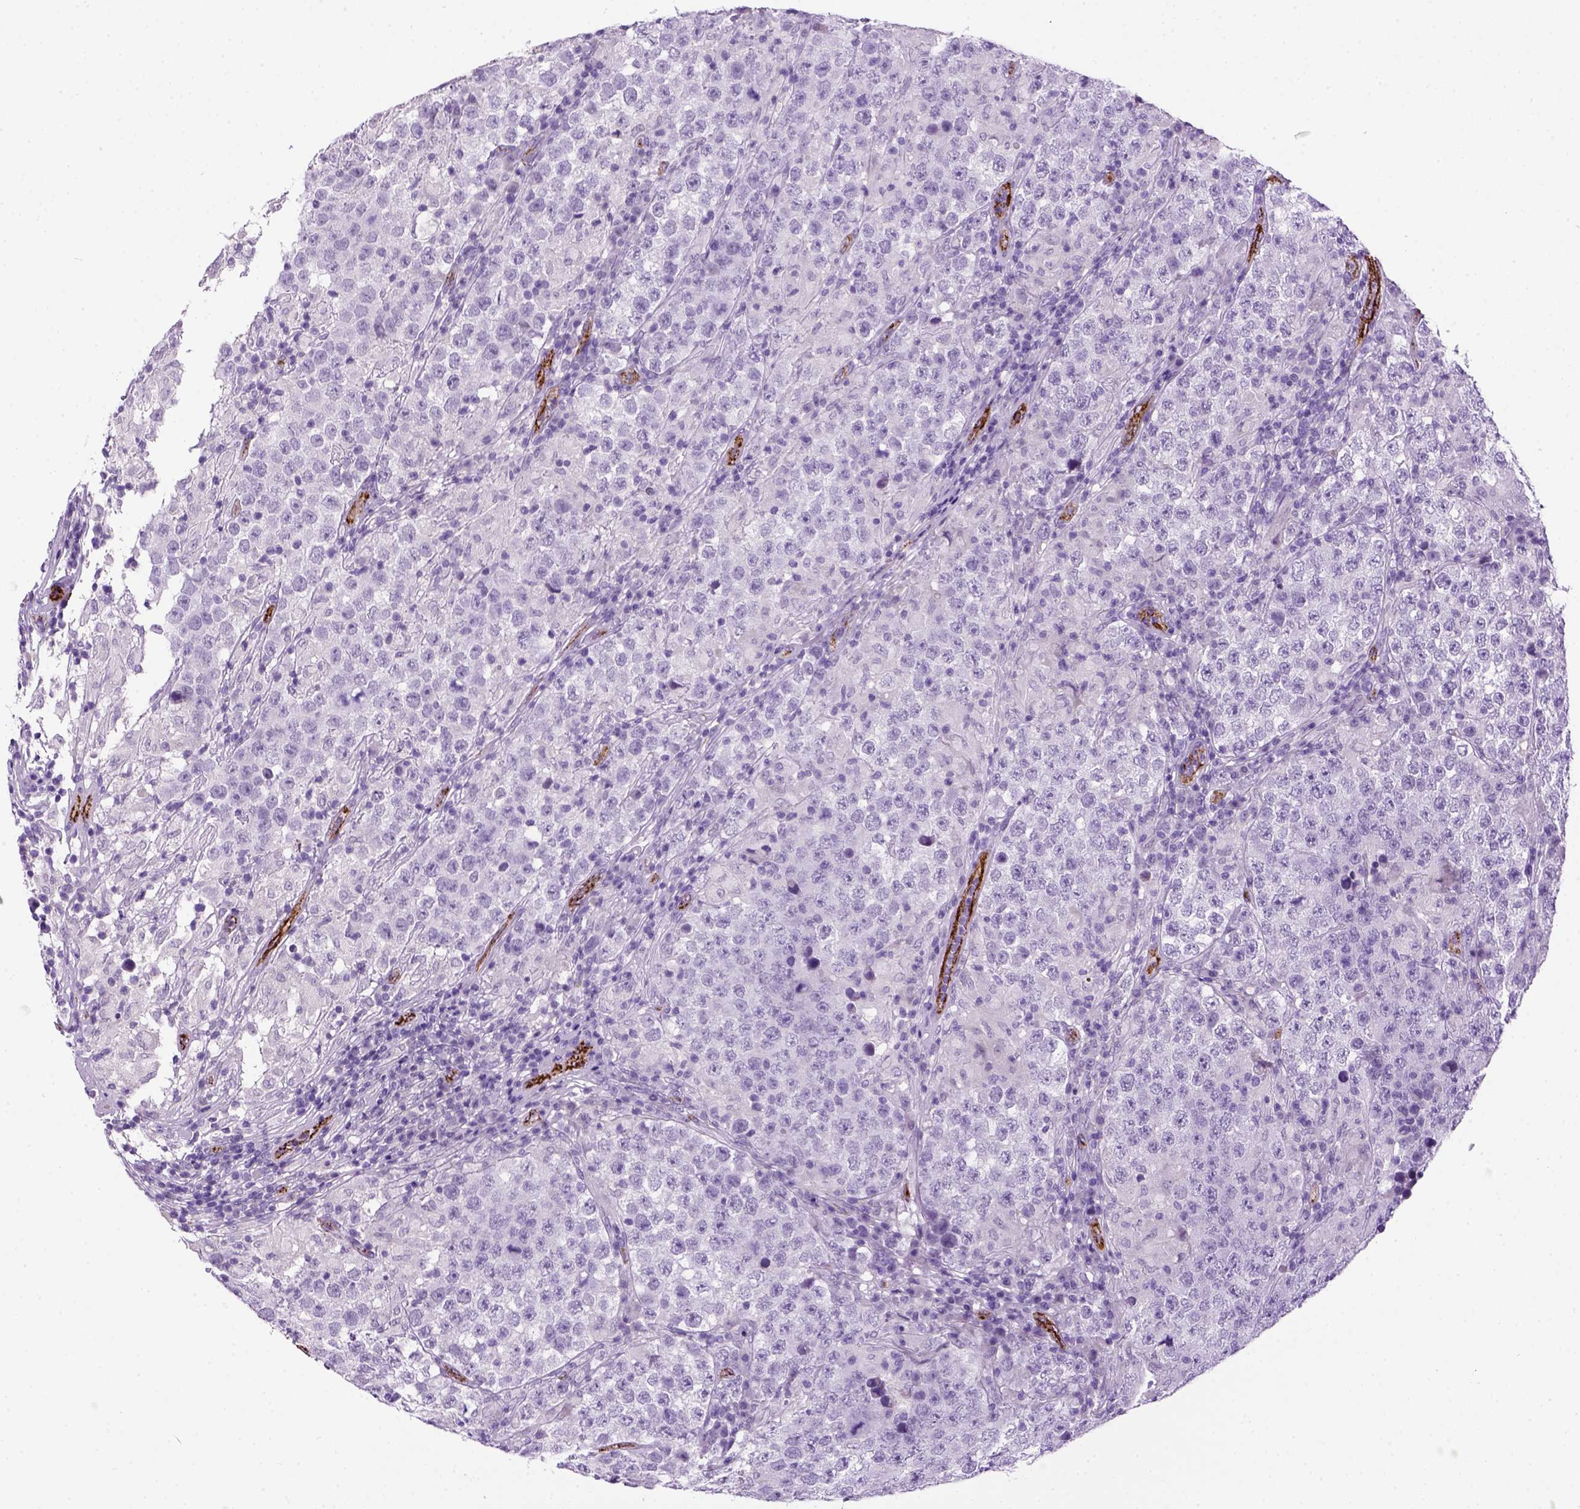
{"staining": {"intensity": "negative", "quantity": "none", "location": "none"}, "tissue": "testis cancer", "cell_type": "Tumor cells", "image_type": "cancer", "snomed": [{"axis": "morphology", "description": "Seminoma, NOS"}, {"axis": "morphology", "description": "Carcinoma, Embryonal, NOS"}, {"axis": "topography", "description": "Testis"}], "caption": "This is a photomicrograph of immunohistochemistry (IHC) staining of testis cancer, which shows no expression in tumor cells.", "gene": "VWF", "patient": {"sex": "male", "age": 41}}